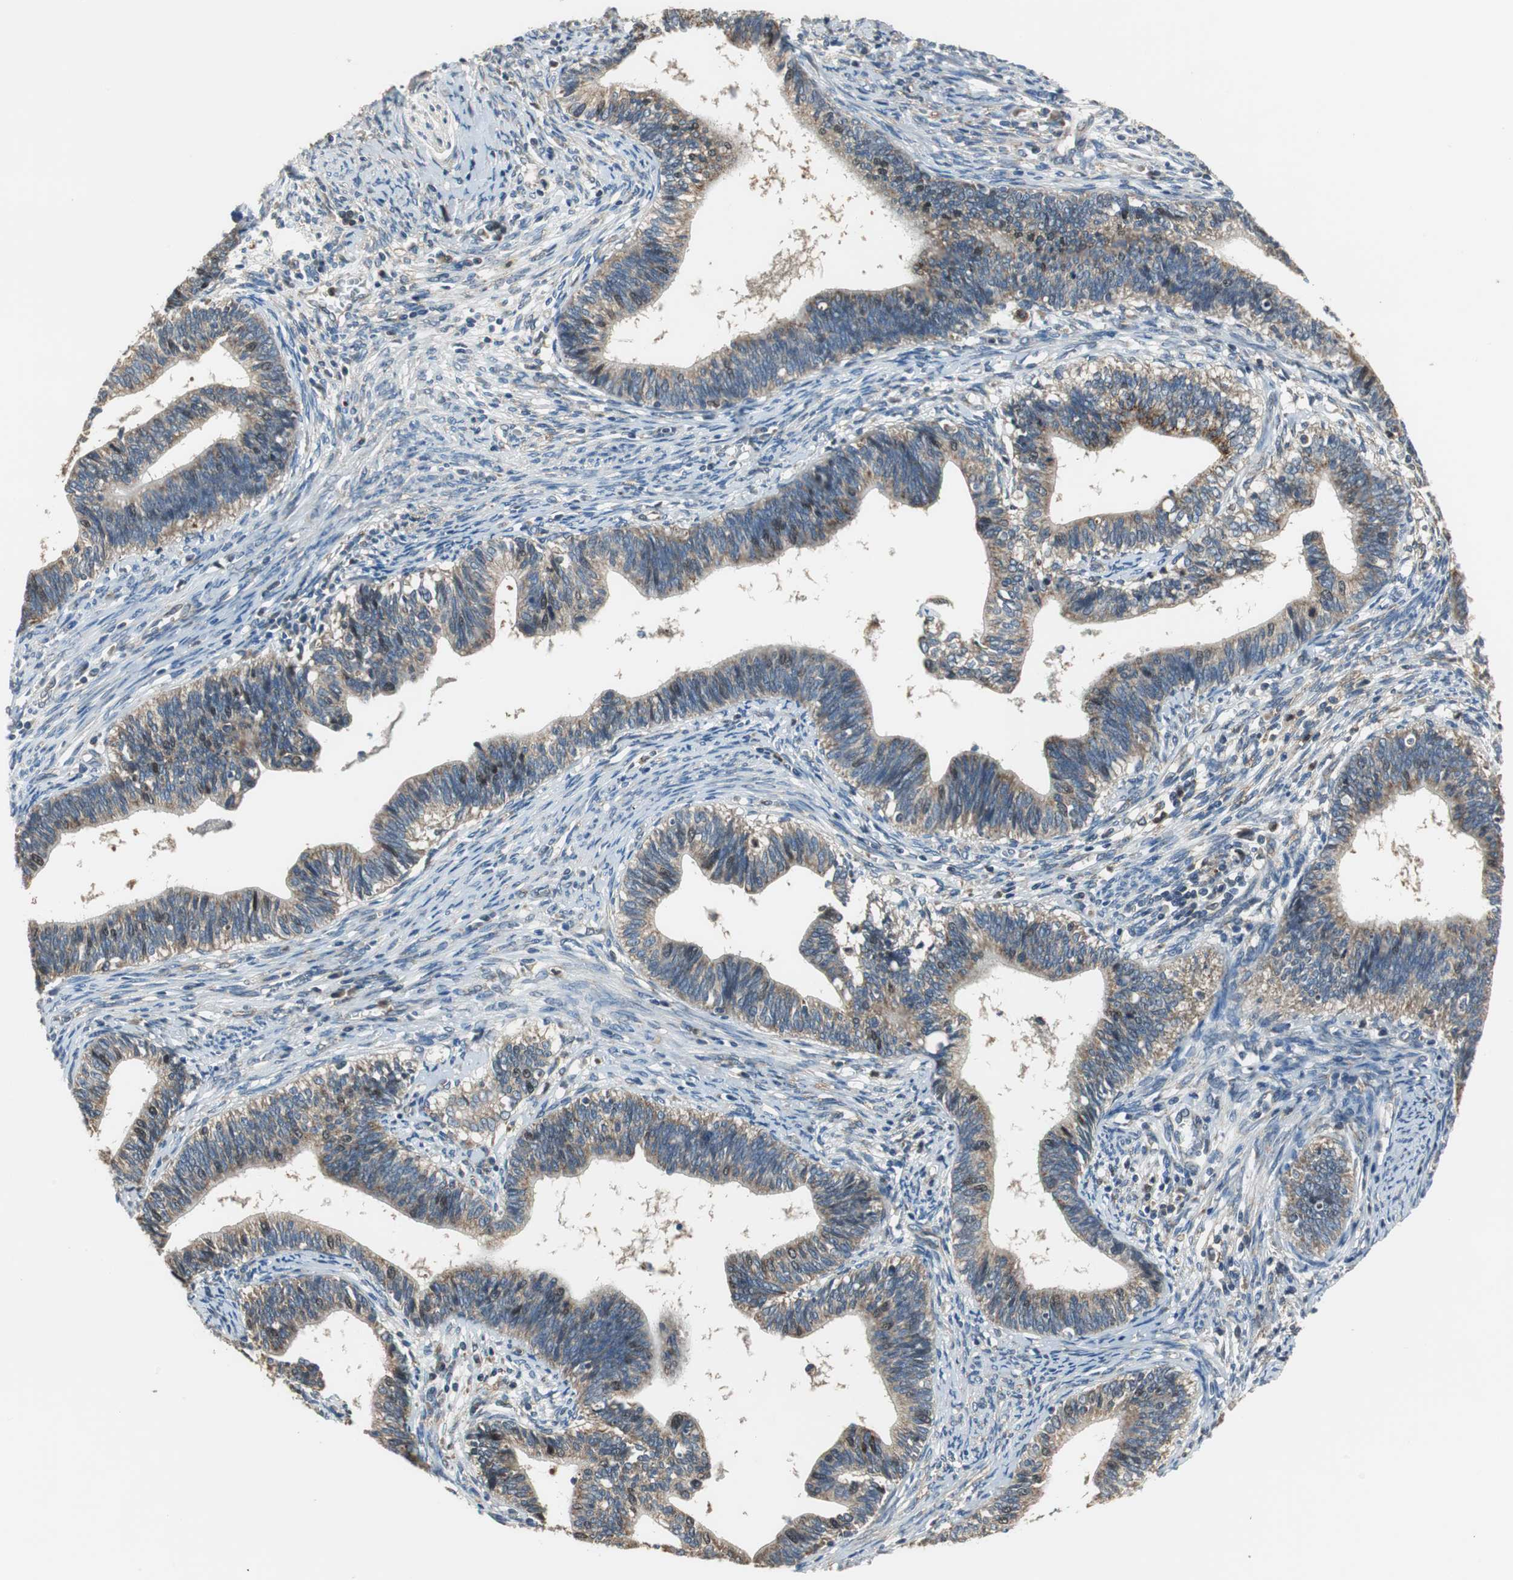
{"staining": {"intensity": "moderate", "quantity": "25%-75%", "location": "cytoplasmic/membranous,nuclear"}, "tissue": "cervical cancer", "cell_type": "Tumor cells", "image_type": "cancer", "snomed": [{"axis": "morphology", "description": "Adenocarcinoma, NOS"}, {"axis": "topography", "description": "Cervix"}], "caption": "Cervical cancer (adenocarcinoma) tissue shows moderate cytoplasmic/membranous and nuclear positivity in about 25%-75% of tumor cells", "gene": "PI4KB", "patient": {"sex": "female", "age": 44}}